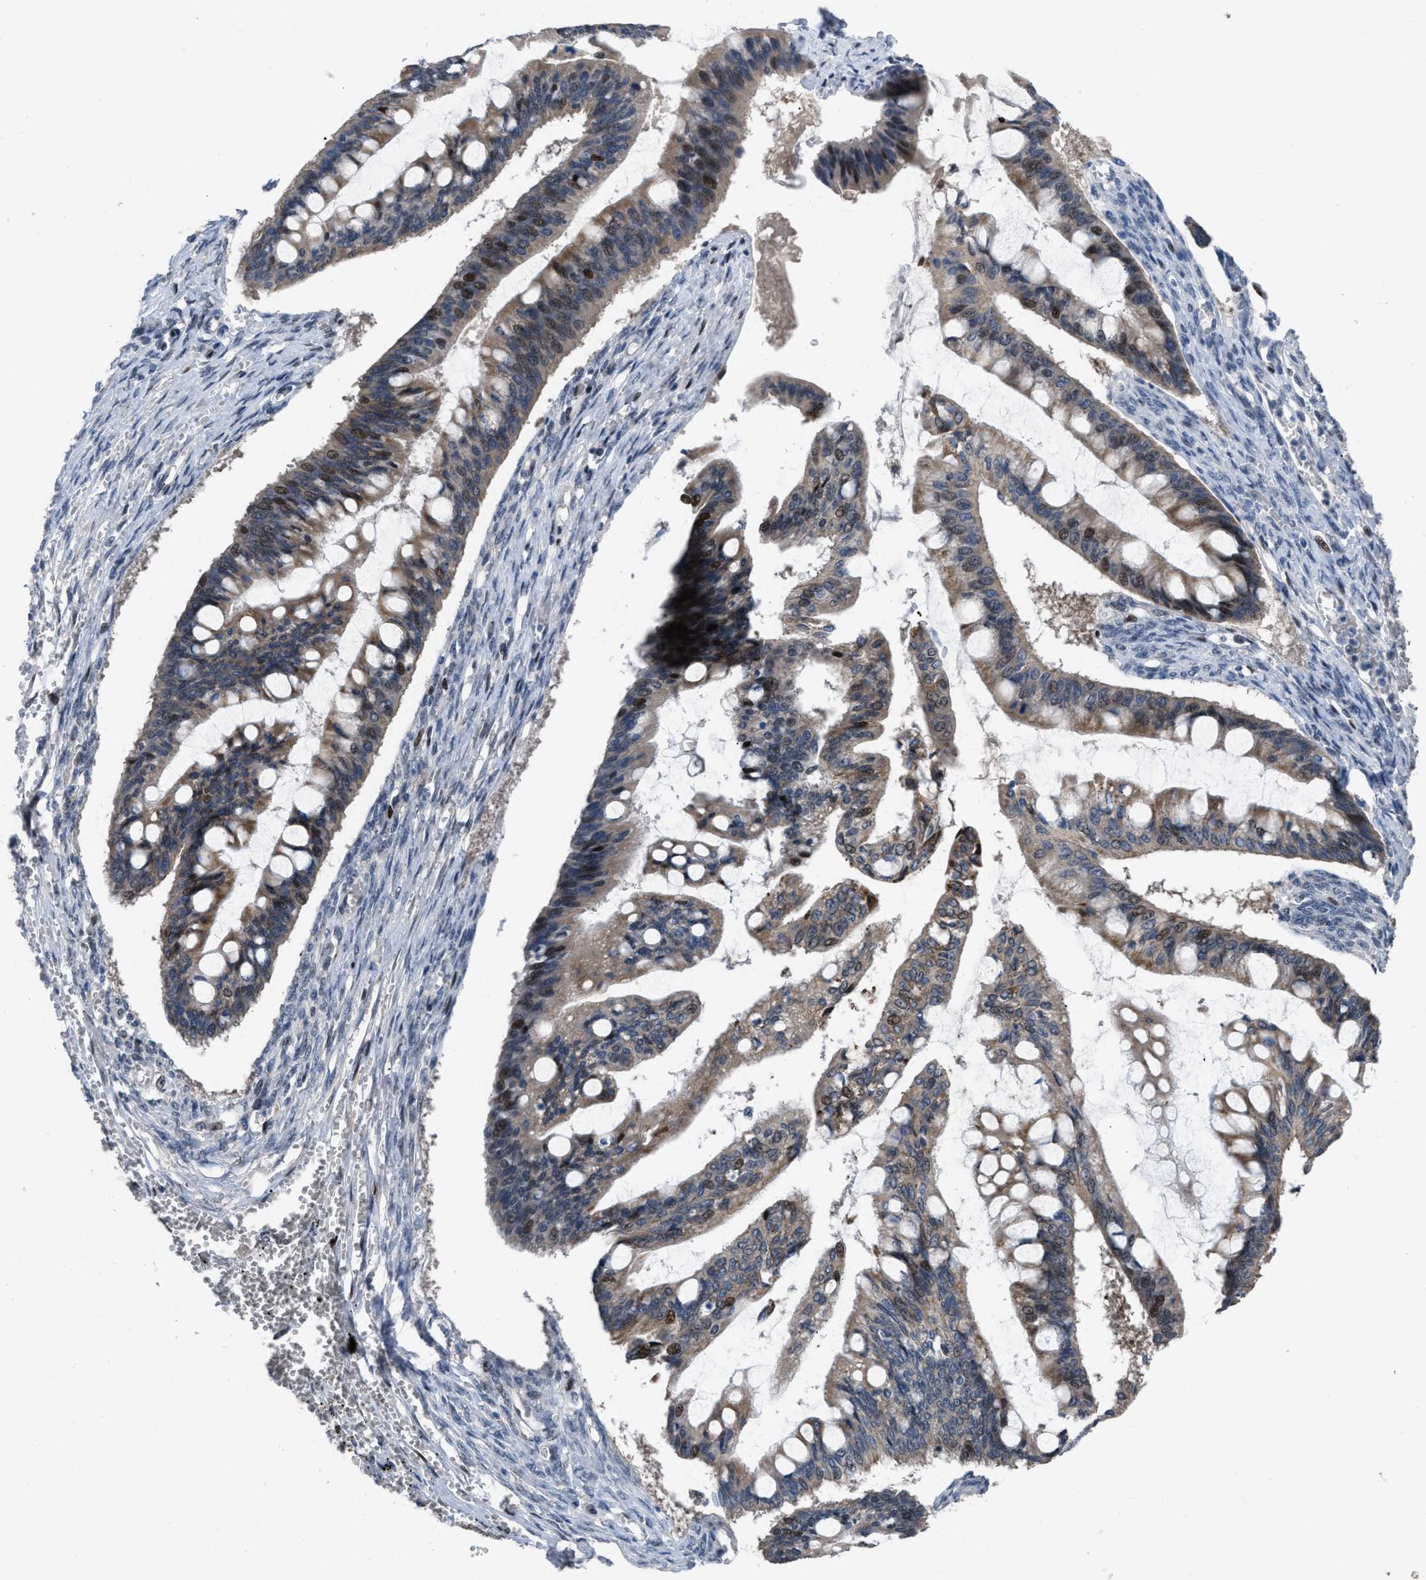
{"staining": {"intensity": "moderate", "quantity": ">75%", "location": "cytoplasmic/membranous,nuclear"}, "tissue": "ovarian cancer", "cell_type": "Tumor cells", "image_type": "cancer", "snomed": [{"axis": "morphology", "description": "Cystadenocarcinoma, mucinous, NOS"}, {"axis": "topography", "description": "Ovary"}], "caption": "IHC micrograph of human ovarian cancer (mucinous cystadenocarcinoma) stained for a protein (brown), which demonstrates medium levels of moderate cytoplasmic/membranous and nuclear staining in approximately >75% of tumor cells.", "gene": "SETDB1", "patient": {"sex": "female", "age": 73}}